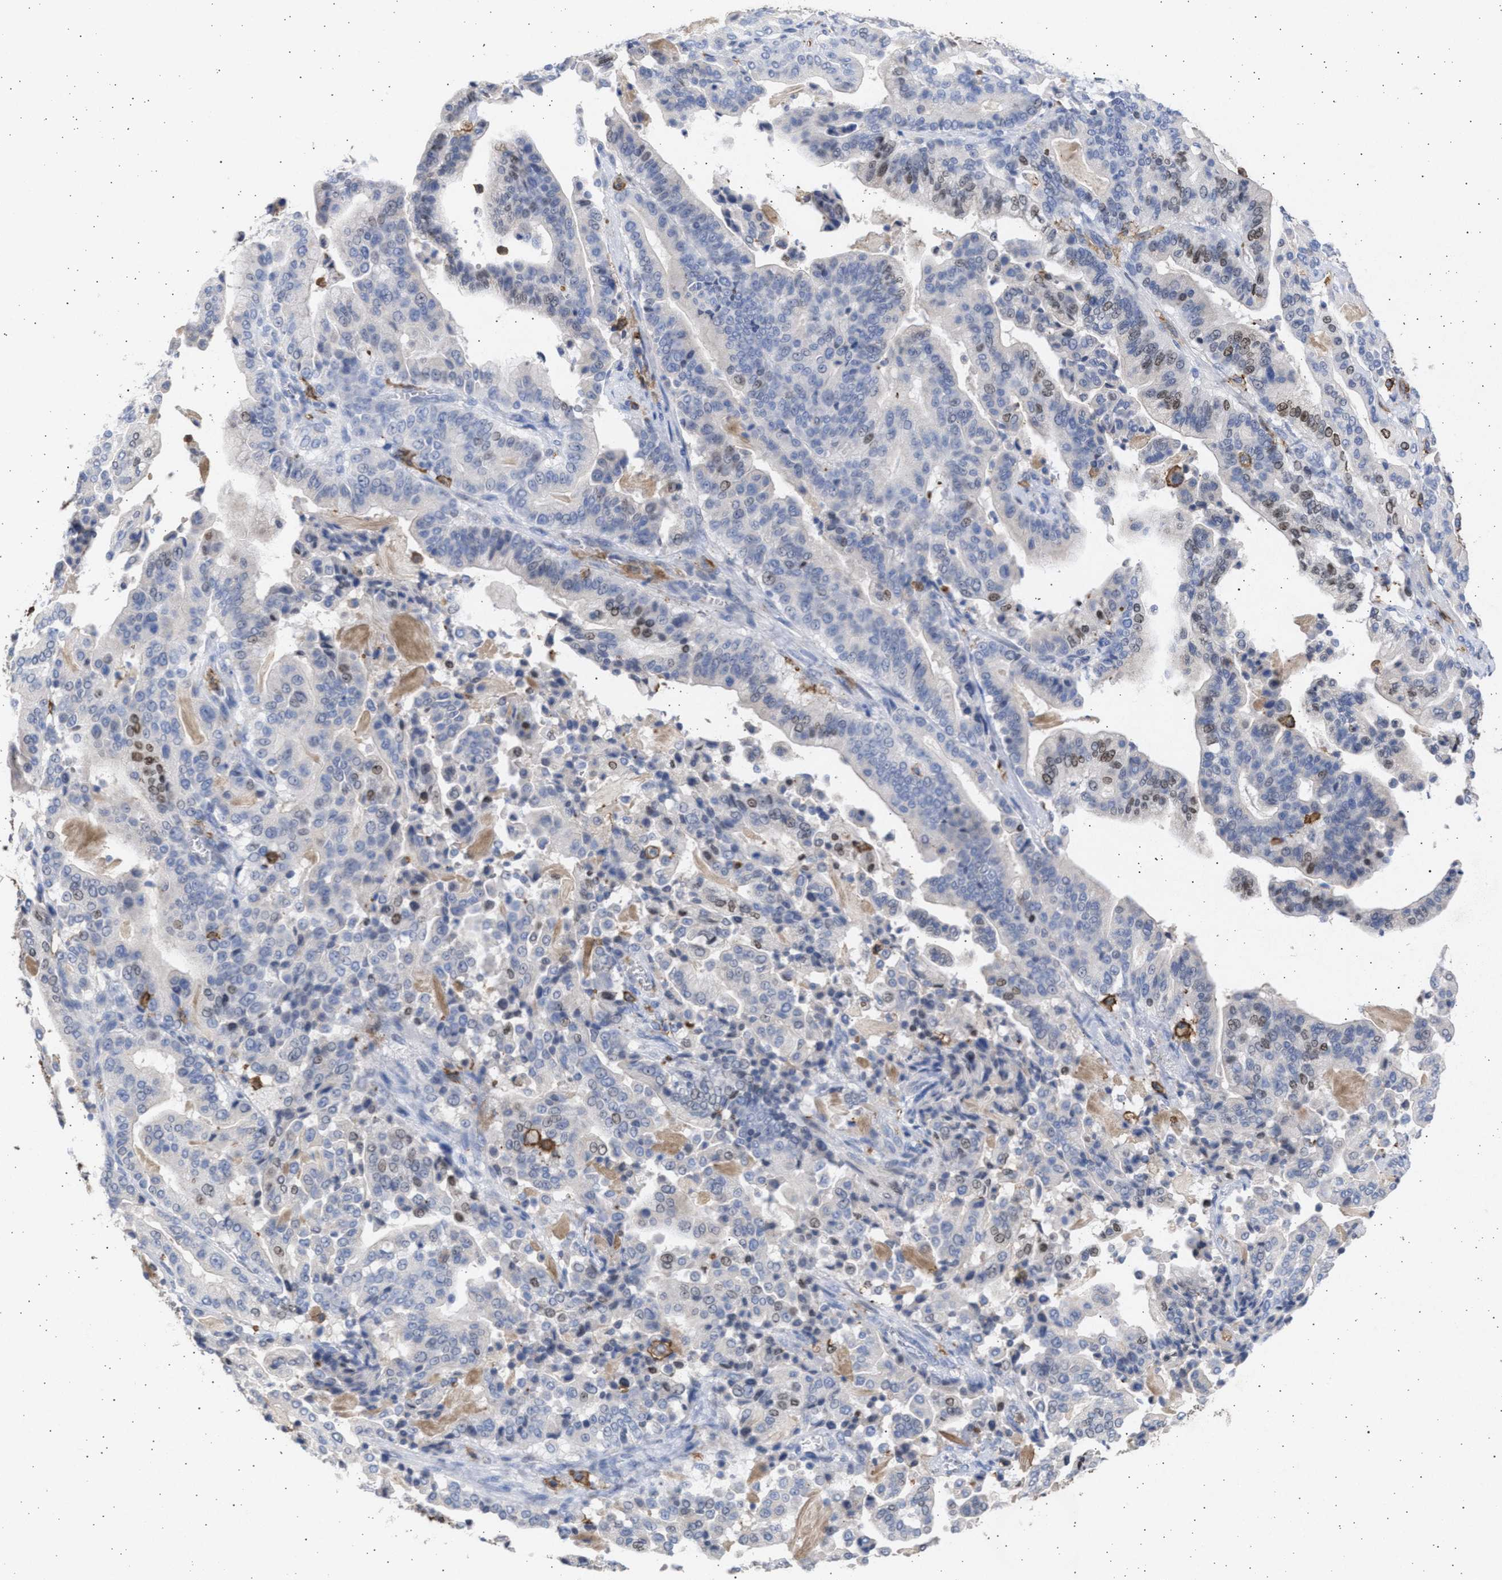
{"staining": {"intensity": "weak", "quantity": "<25%", "location": "nuclear"}, "tissue": "pancreatic cancer", "cell_type": "Tumor cells", "image_type": "cancer", "snomed": [{"axis": "morphology", "description": "Adenocarcinoma, NOS"}, {"axis": "topography", "description": "Pancreas"}], "caption": "The IHC image has no significant staining in tumor cells of adenocarcinoma (pancreatic) tissue.", "gene": "FCER1A", "patient": {"sex": "male", "age": 63}}